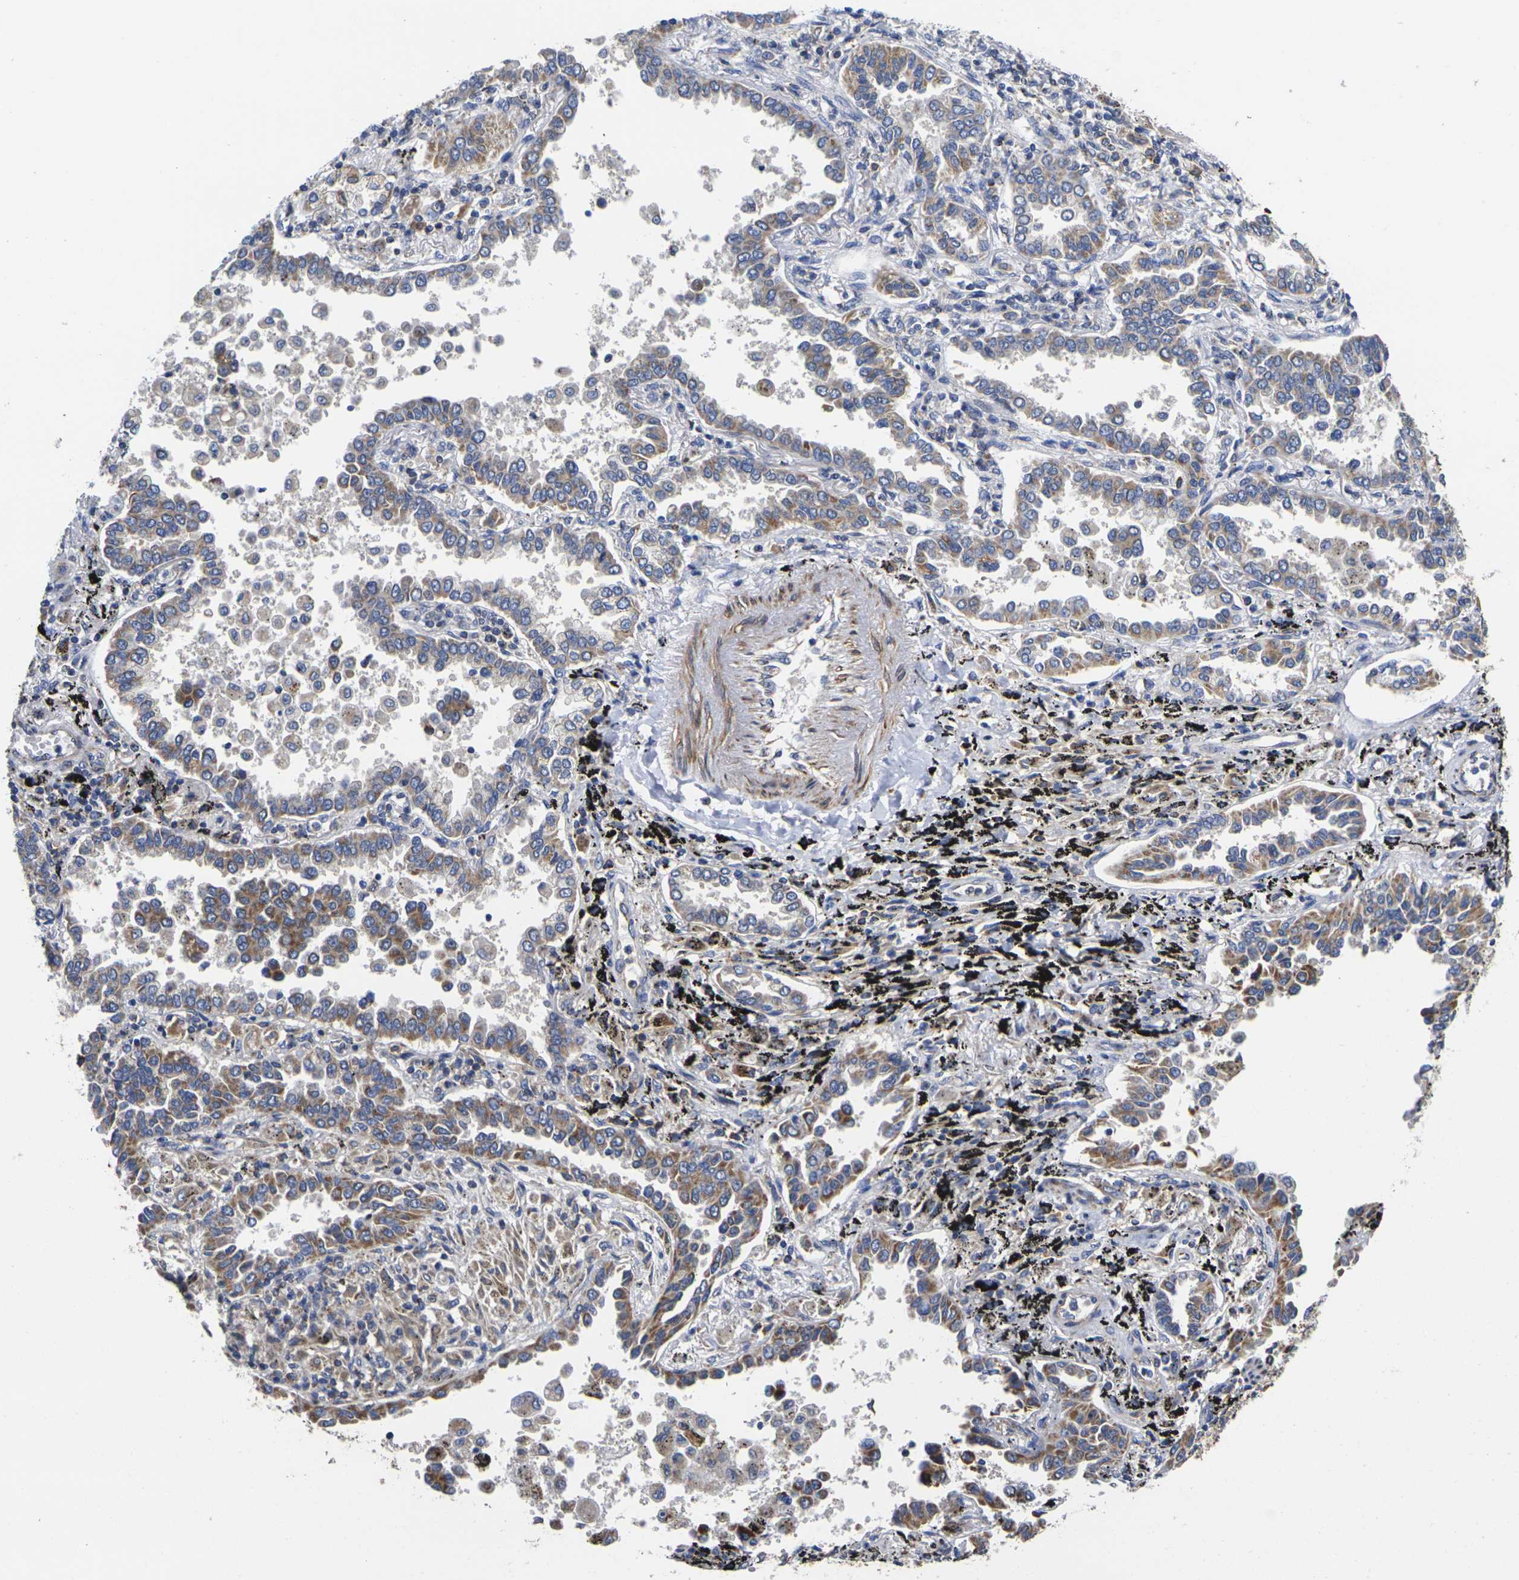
{"staining": {"intensity": "moderate", "quantity": ">75%", "location": "cytoplasmic/membranous"}, "tissue": "lung cancer", "cell_type": "Tumor cells", "image_type": "cancer", "snomed": [{"axis": "morphology", "description": "Normal tissue, NOS"}, {"axis": "morphology", "description": "Adenocarcinoma, NOS"}, {"axis": "topography", "description": "Lung"}], "caption": "Lung adenocarcinoma stained with immunohistochemistry shows moderate cytoplasmic/membranous positivity in about >75% of tumor cells.", "gene": "P2RY11", "patient": {"sex": "male", "age": 59}}